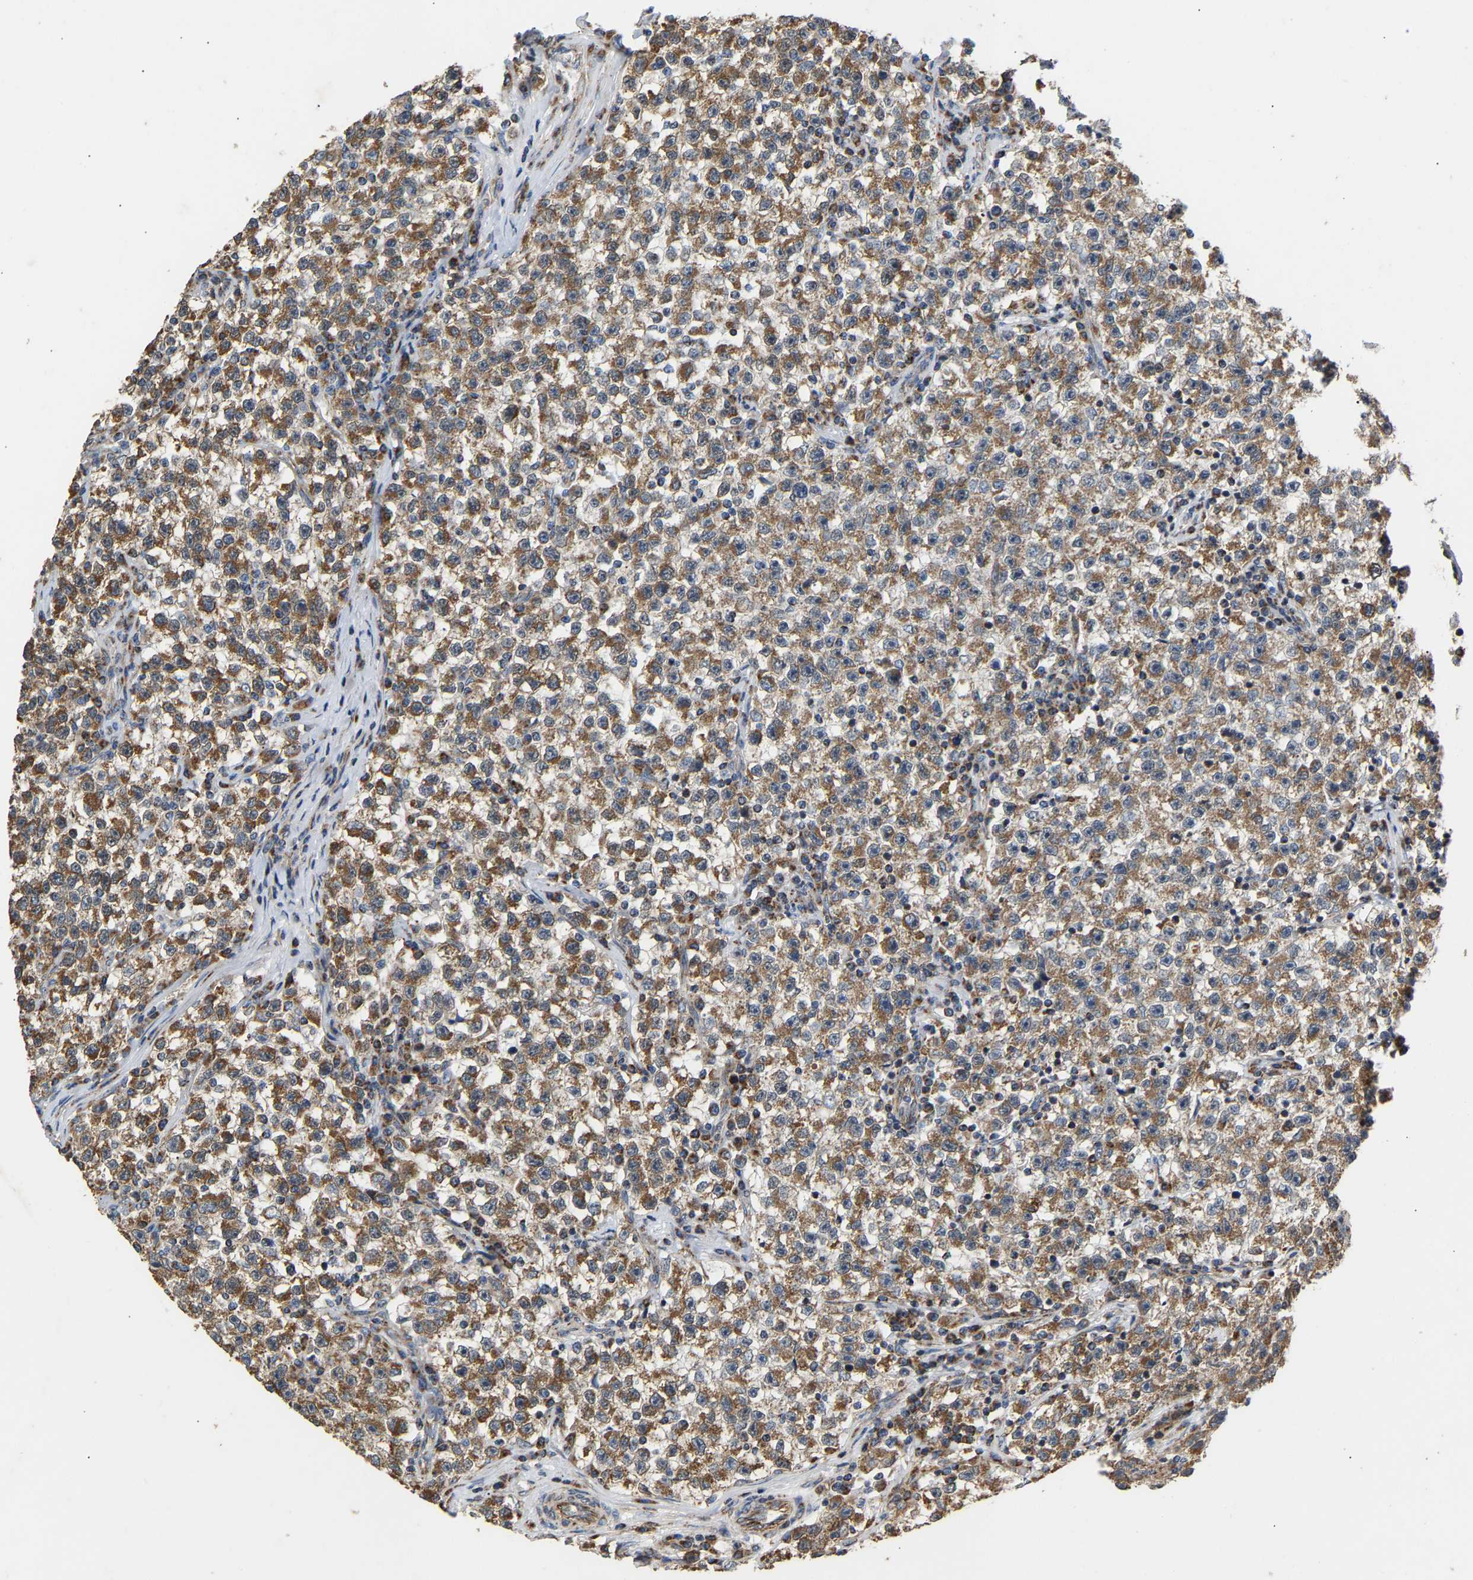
{"staining": {"intensity": "moderate", "quantity": ">75%", "location": "cytoplasmic/membranous"}, "tissue": "testis cancer", "cell_type": "Tumor cells", "image_type": "cancer", "snomed": [{"axis": "morphology", "description": "Seminoma, NOS"}, {"axis": "topography", "description": "Testis"}], "caption": "Protein expression by immunohistochemistry (IHC) displays moderate cytoplasmic/membranous expression in about >75% of tumor cells in testis cancer.", "gene": "TMEM168", "patient": {"sex": "male", "age": 22}}